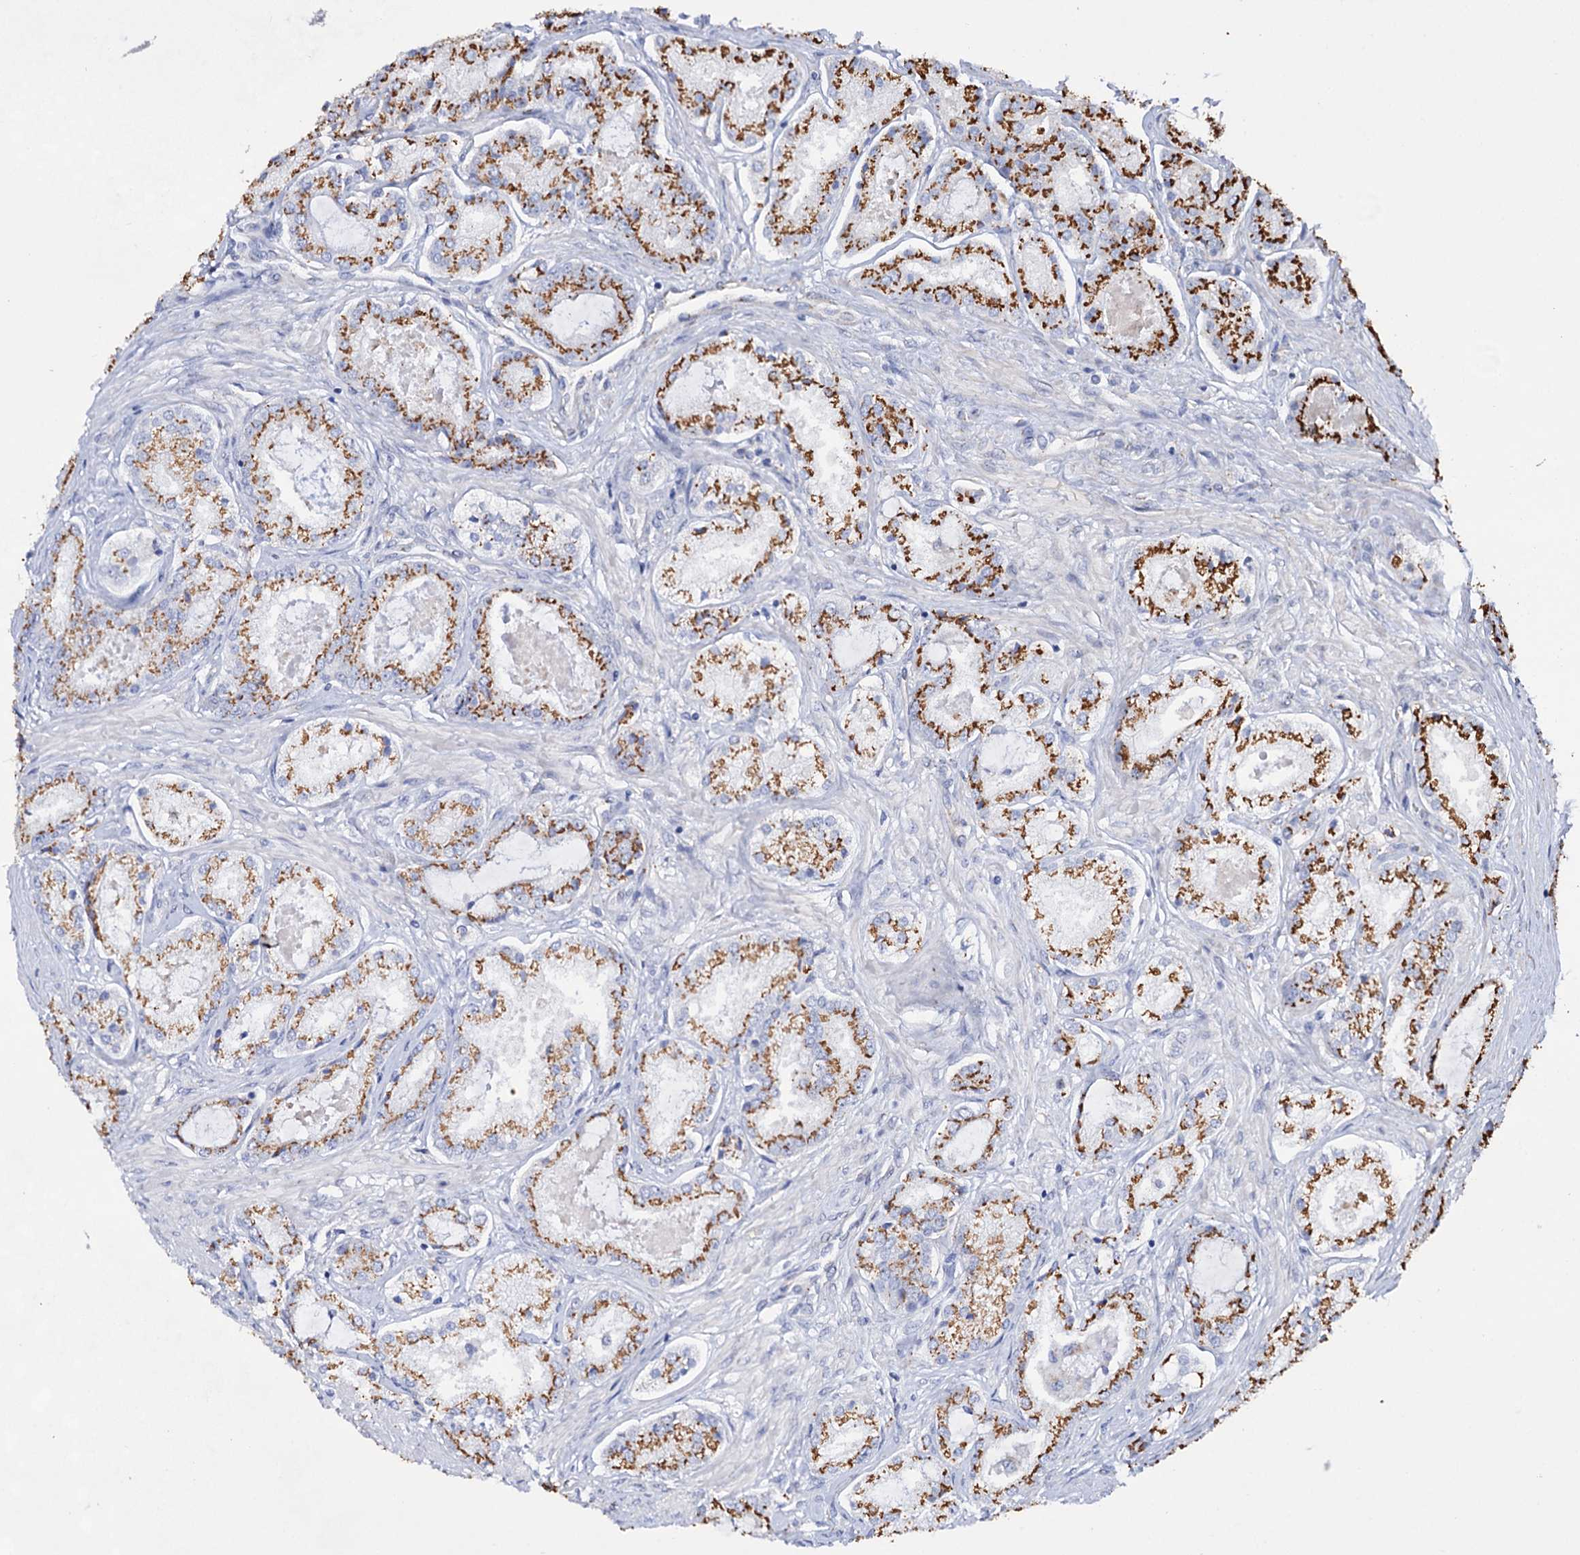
{"staining": {"intensity": "strong", "quantity": ">75%", "location": "cytoplasmic/membranous"}, "tissue": "prostate cancer", "cell_type": "Tumor cells", "image_type": "cancer", "snomed": [{"axis": "morphology", "description": "Adenocarcinoma, Low grade"}, {"axis": "topography", "description": "Prostate"}], "caption": "The photomicrograph demonstrates a brown stain indicating the presence of a protein in the cytoplasmic/membranous of tumor cells in prostate cancer (adenocarcinoma (low-grade)).", "gene": "C11orf96", "patient": {"sex": "male", "age": 68}}